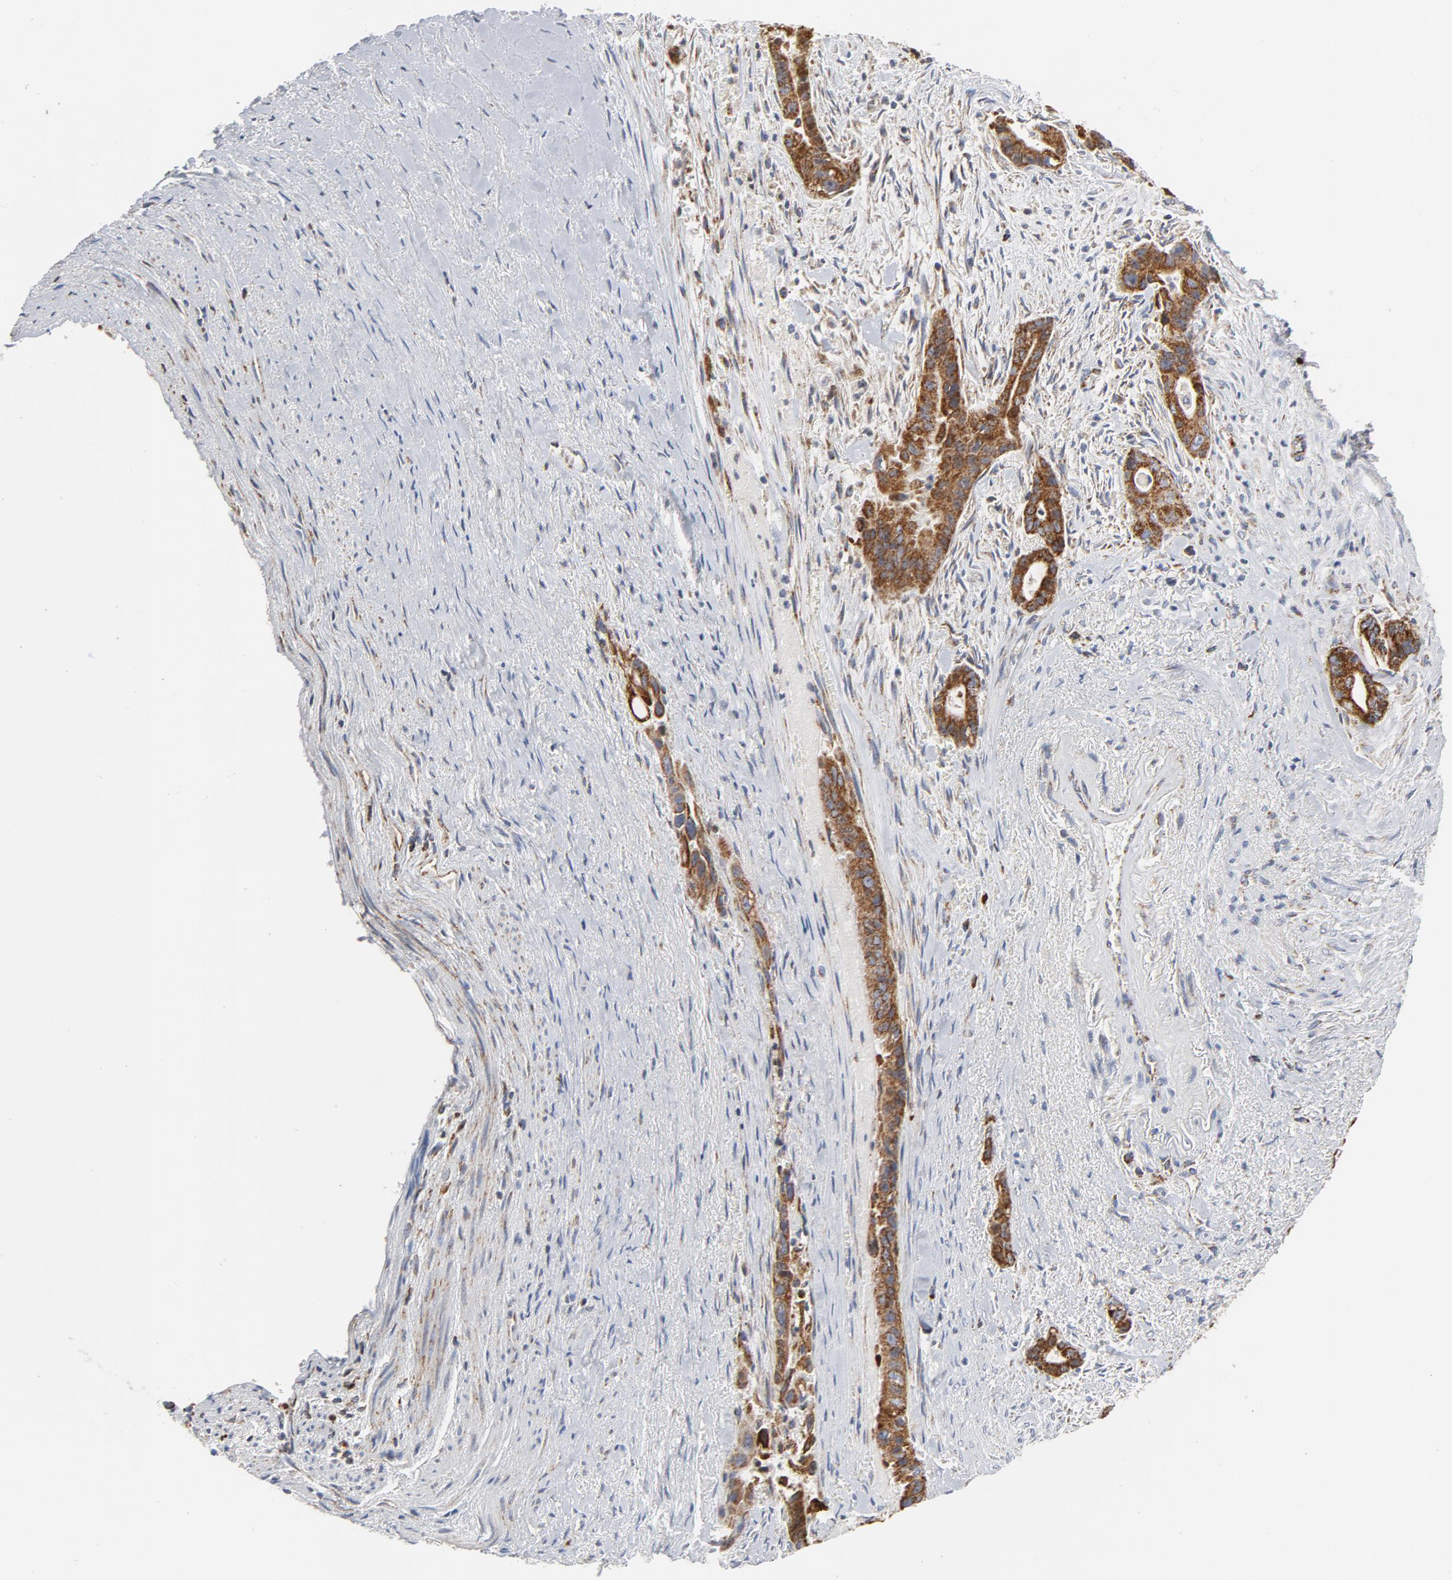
{"staining": {"intensity": "strong", "quantity": ">75%", "location": "cytoplasmic/membranous"}, "tissue": "liver cancer", "cell_type": "Tumor cells", "image_type": "cancer", "snomed": [{"axis": "morphology", "description": "Cholangiocarcinoma"}, {"axis": "topography", "description": "Liver"}], "caption": "Immunohistochemical staining of human liver cholangiocarcinoma exhibits high levels of strong cytoplasmic/membranous protein staining in about >75% of tumor cells. (DAB (3,3'-diaminobenzidine) = brown stain, brightfield microscopy at high magnification).", "gene": "CYCS", "patient": {"sex": "female", "age": 55}}